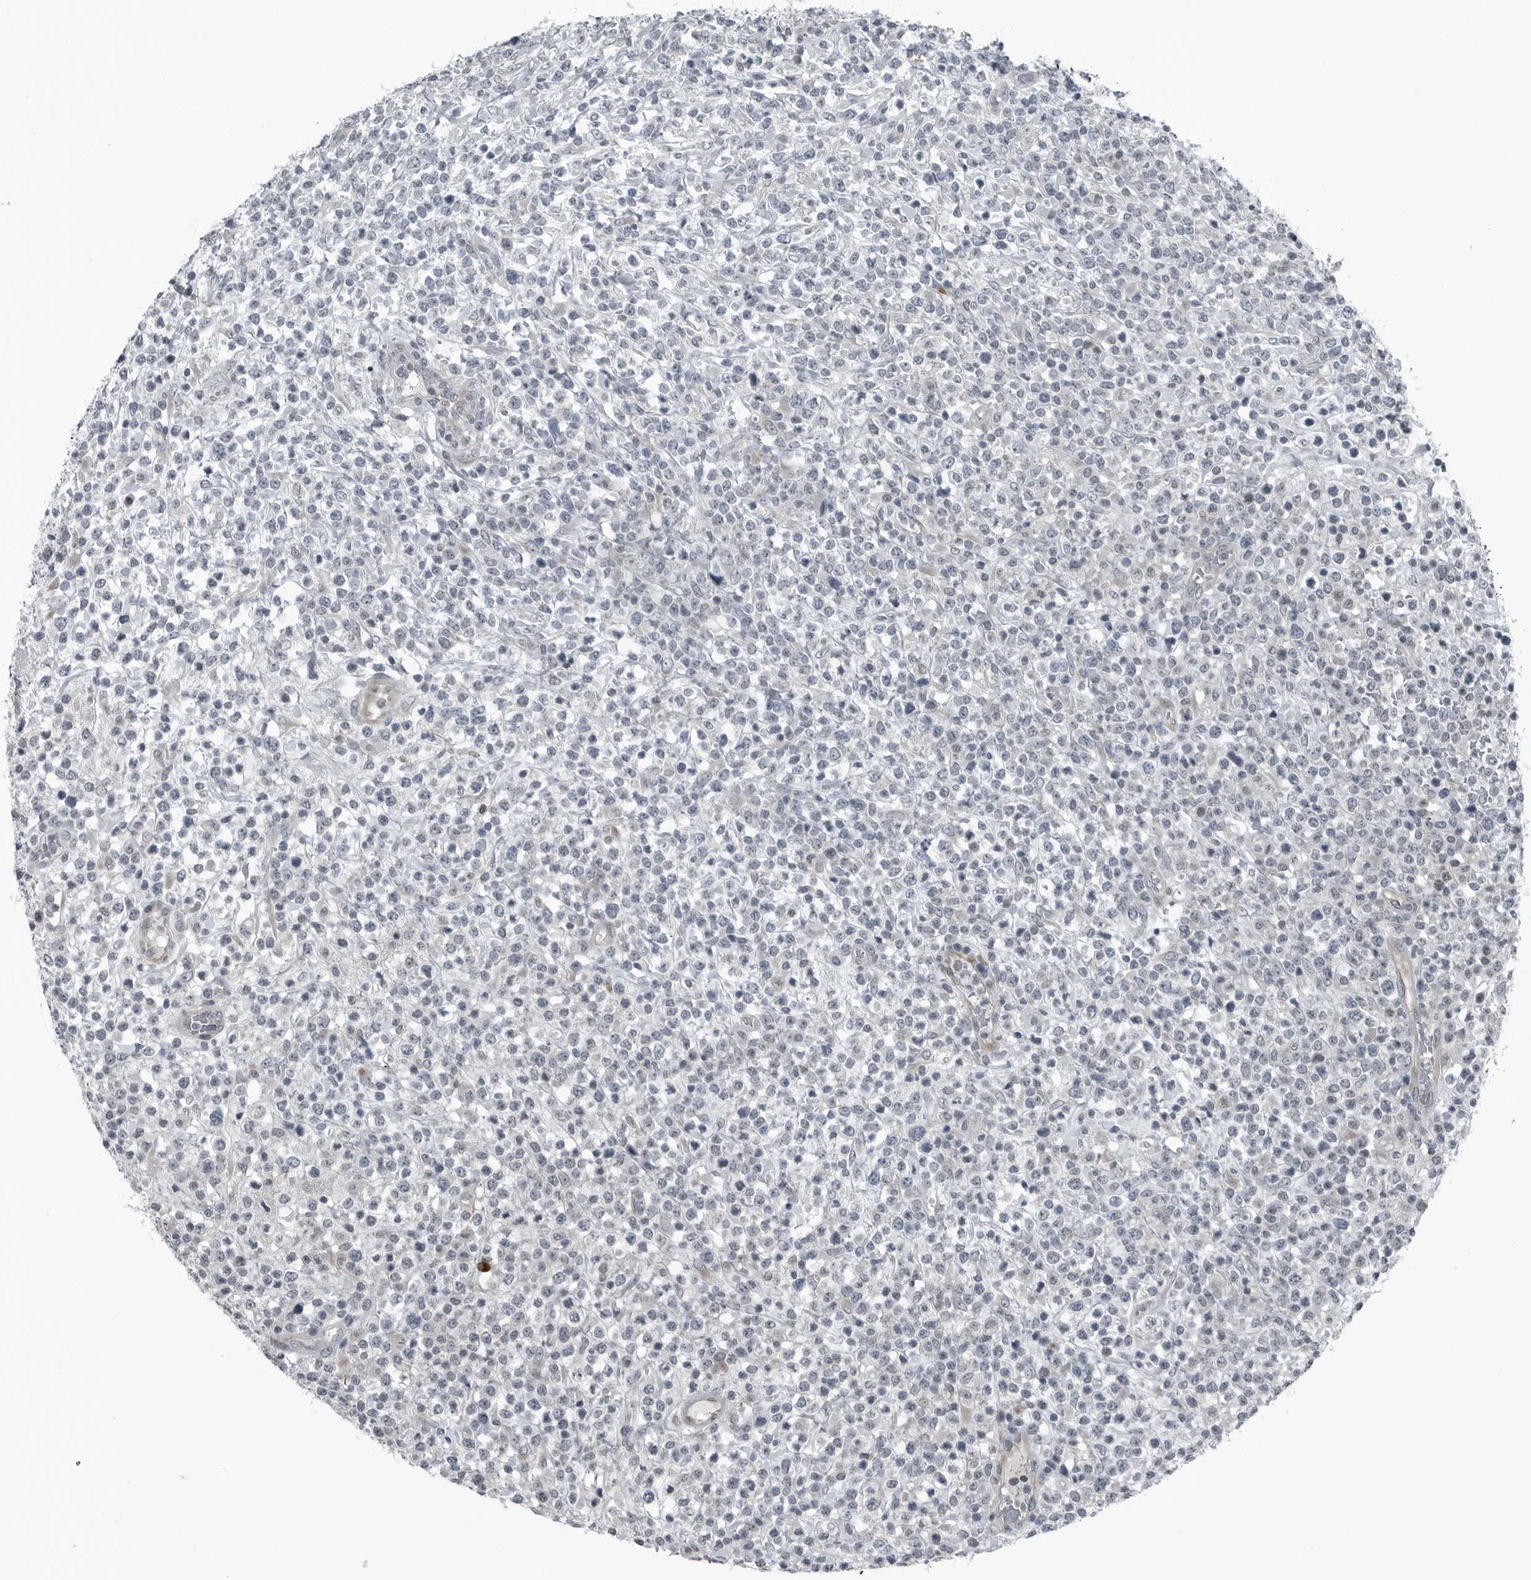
{"staining": {"intensity": "negative", "quantity": "none", "location": "none"}, "tissue": "lymphoma", "cell_type": "Tumor cells", "image_type": "cancer", "snomed": [{"axis": "morphology", "description": "Malignant lymphoma, non-Hodgkin's type, High grade"}, {"axis": "topography", "description": "Colon"}], "caption": "The immunohistochemistry photomicrograph has no significant staining in tumor cells of malignant lymphoma, non-Hodgkin's type (high-grade) tissue.", "gene": "GAK", "patient": {"sex": "female", "age": 53}}